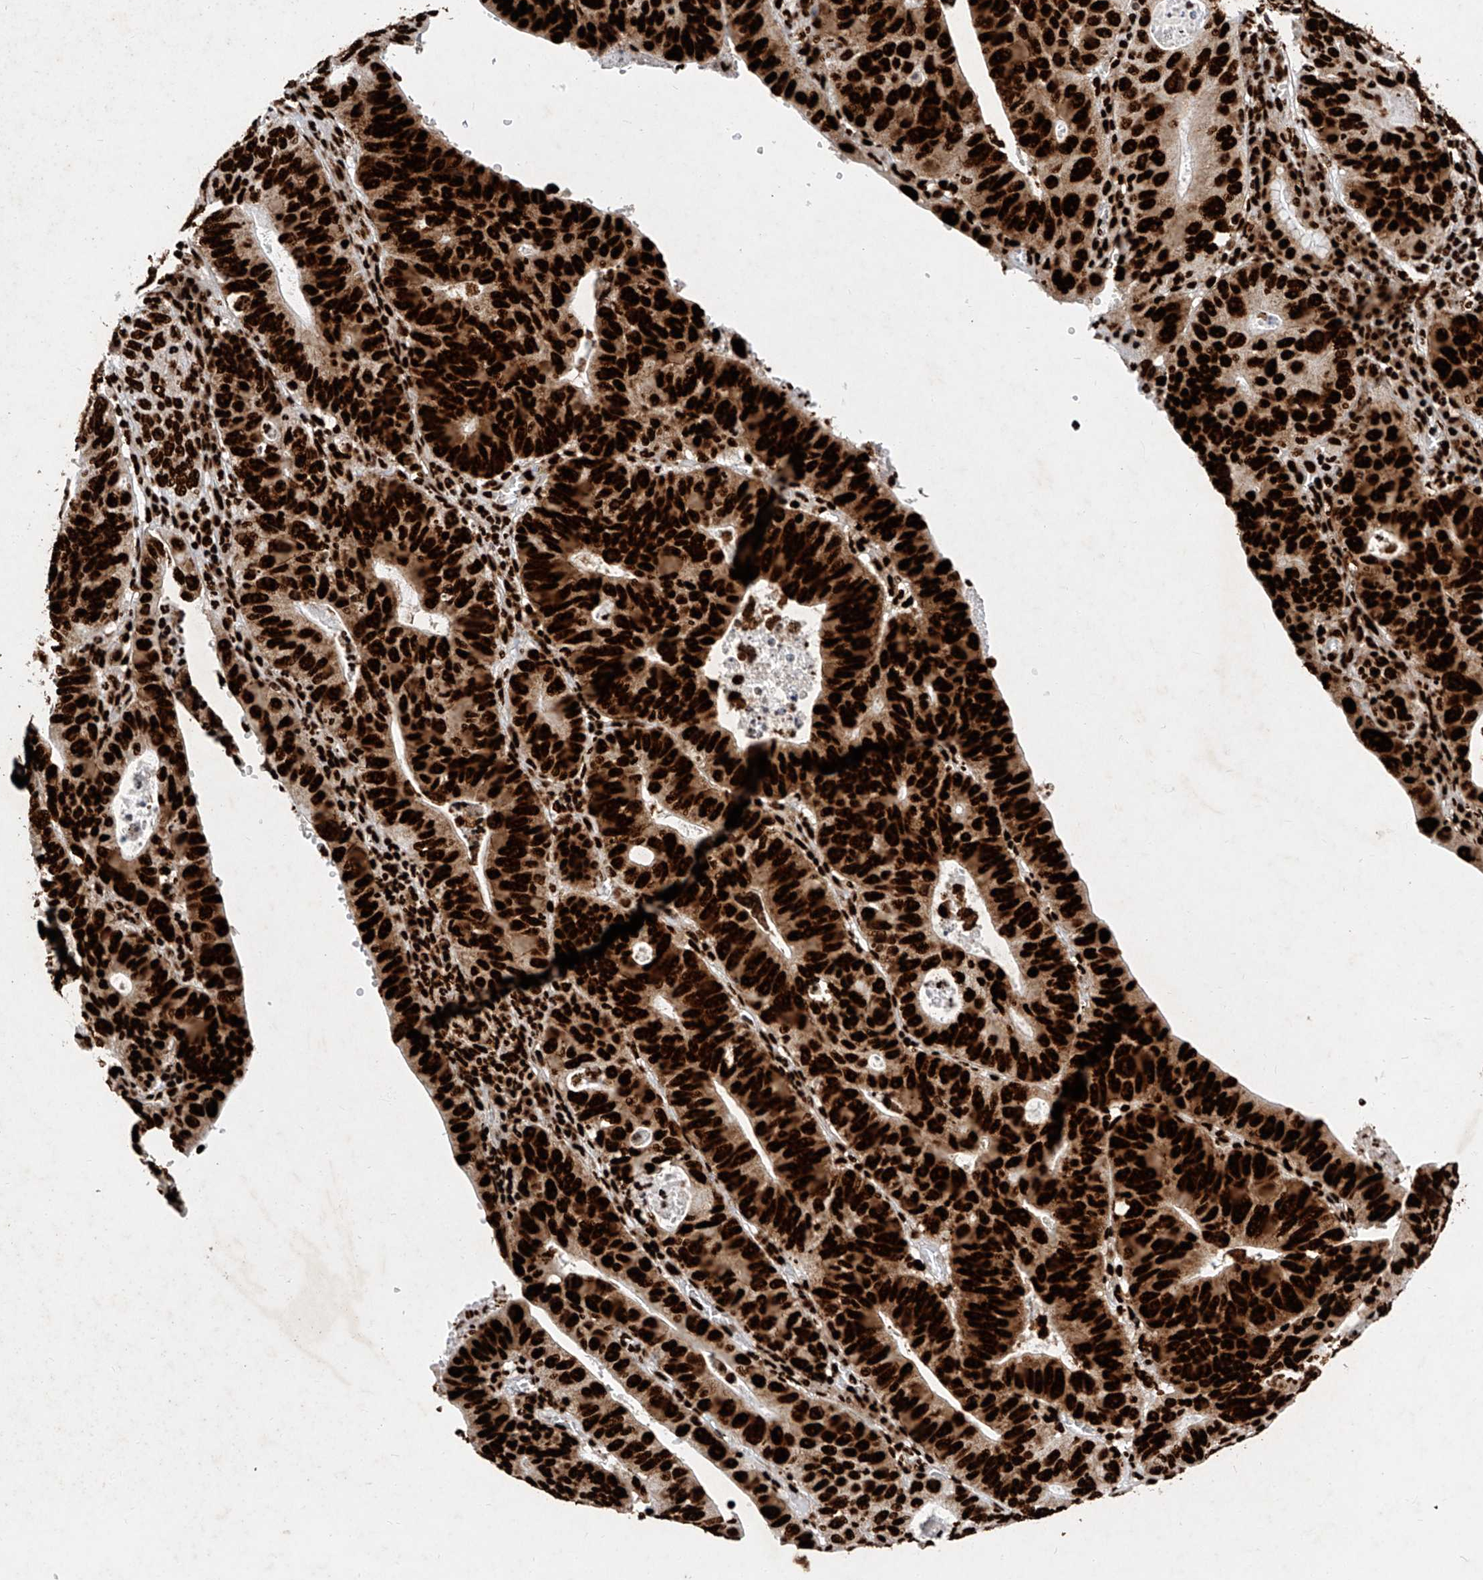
{"staining": {"intensity": "strong", "quantity": ">75%", "location": "nuclear"}, "tissue": "stomach cancer", "cell_type": "Tumor cells", "image_type": "cancer", "snomed": [{"axis": "morphology", "description": "Adenocarcinoma, NOS"}, {"axis": "topography", "description": "Stomach"}], "caption": "The micrograph demonstrates a brown stain indicating the presence of a protein in the nuclear of tumor cells in stomach cancer (adenocarcinoma).", "gene": "SRSF6", "patient": {"sex": "male", "age": 59}}